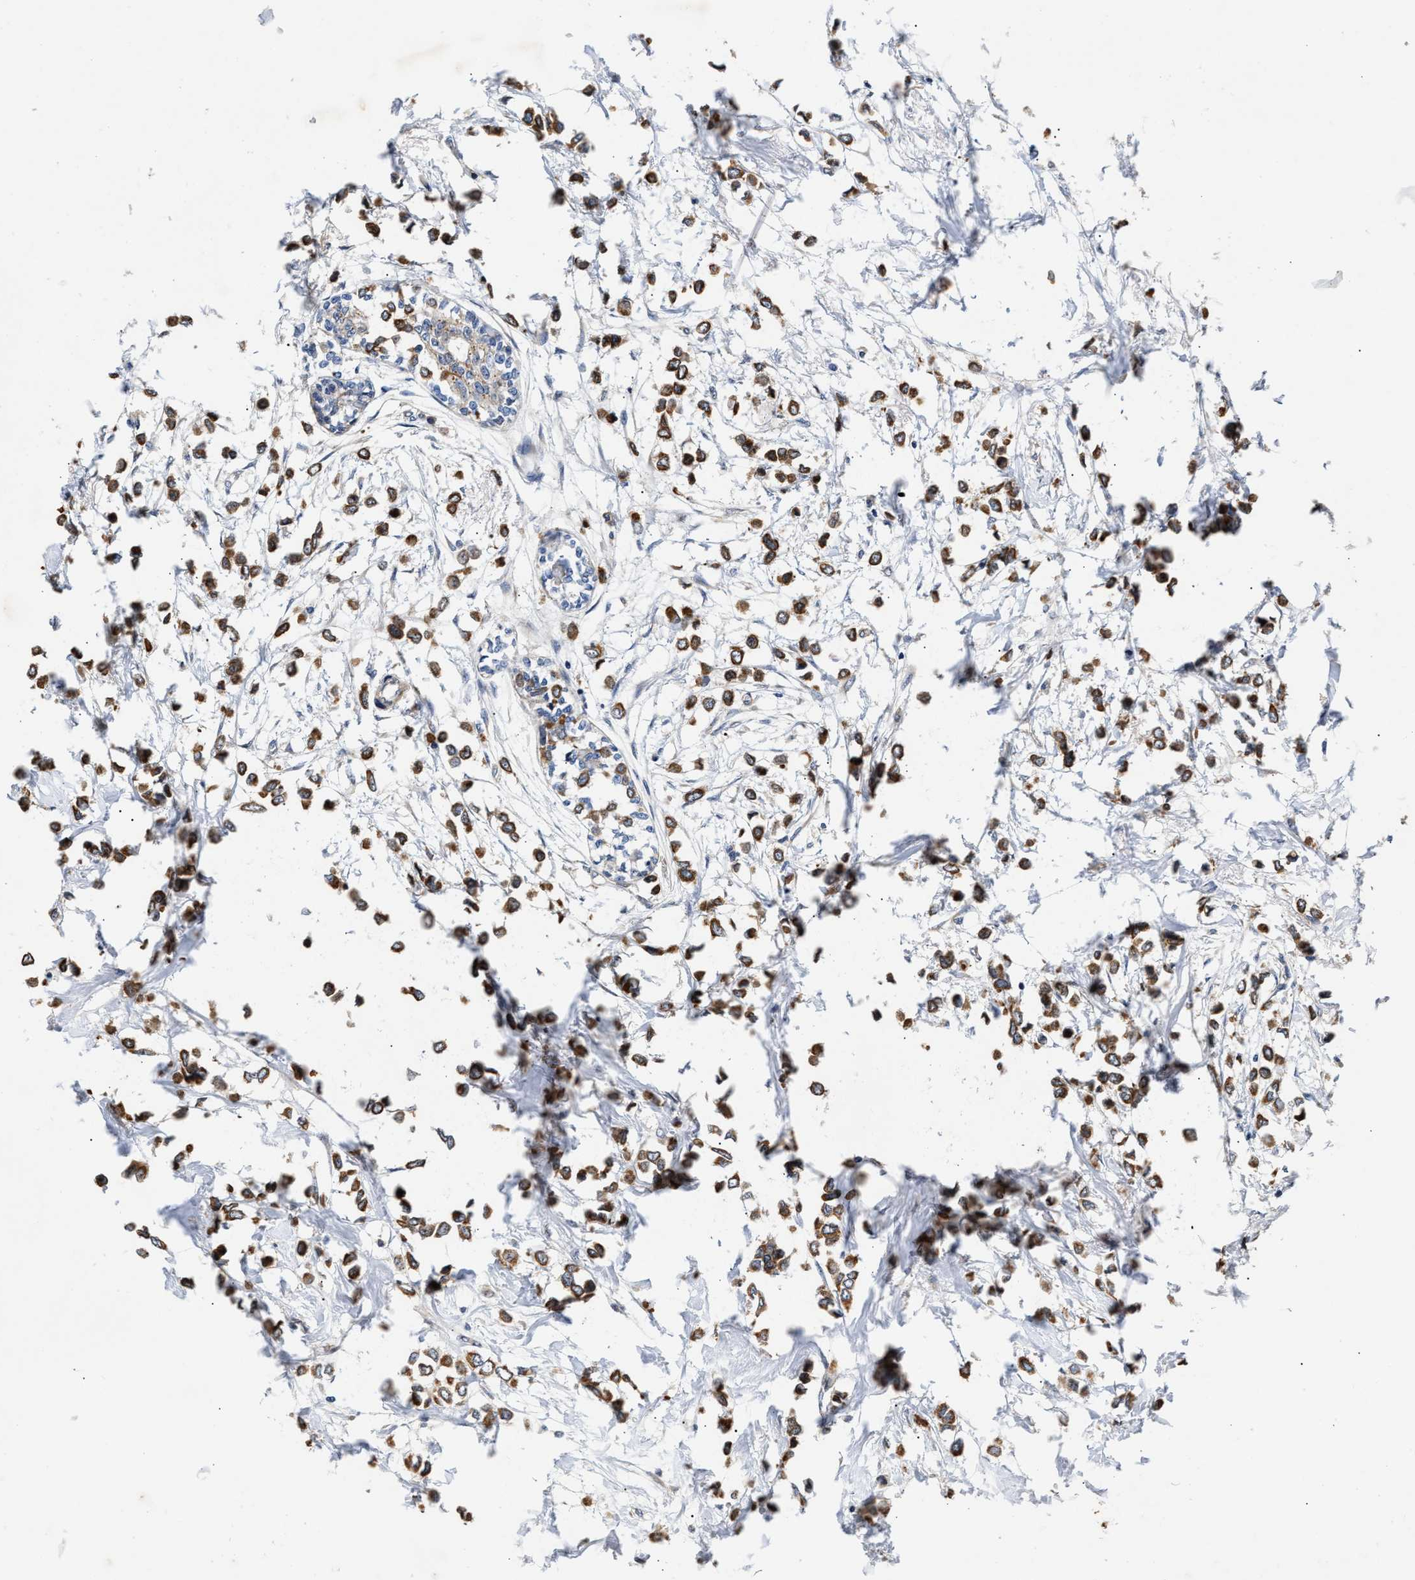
{"staining": {"intensity": "moderate", "quantity": ">75%", "location": "cytoplasmic/membranous"}, "tissue": "breast cancer", "cell_type": "Tumor cells", "image_type": "cancer", "snomed": [{"axis": "morphology", "description": "Lobular carcinoma"}, {"axis": "topography", "description": "Breast"}], "caption": "Lobular carcinoma (breast) stained with immunohistochemistry reveals moderate cytoplasmic/membranous expression in approximately >75% of tumor cells. (brown staining indicates protein expression, while blue staining denotes nuclei).", "gene": "CCDC146", "patient": {"sex": "female", "age": 51}}